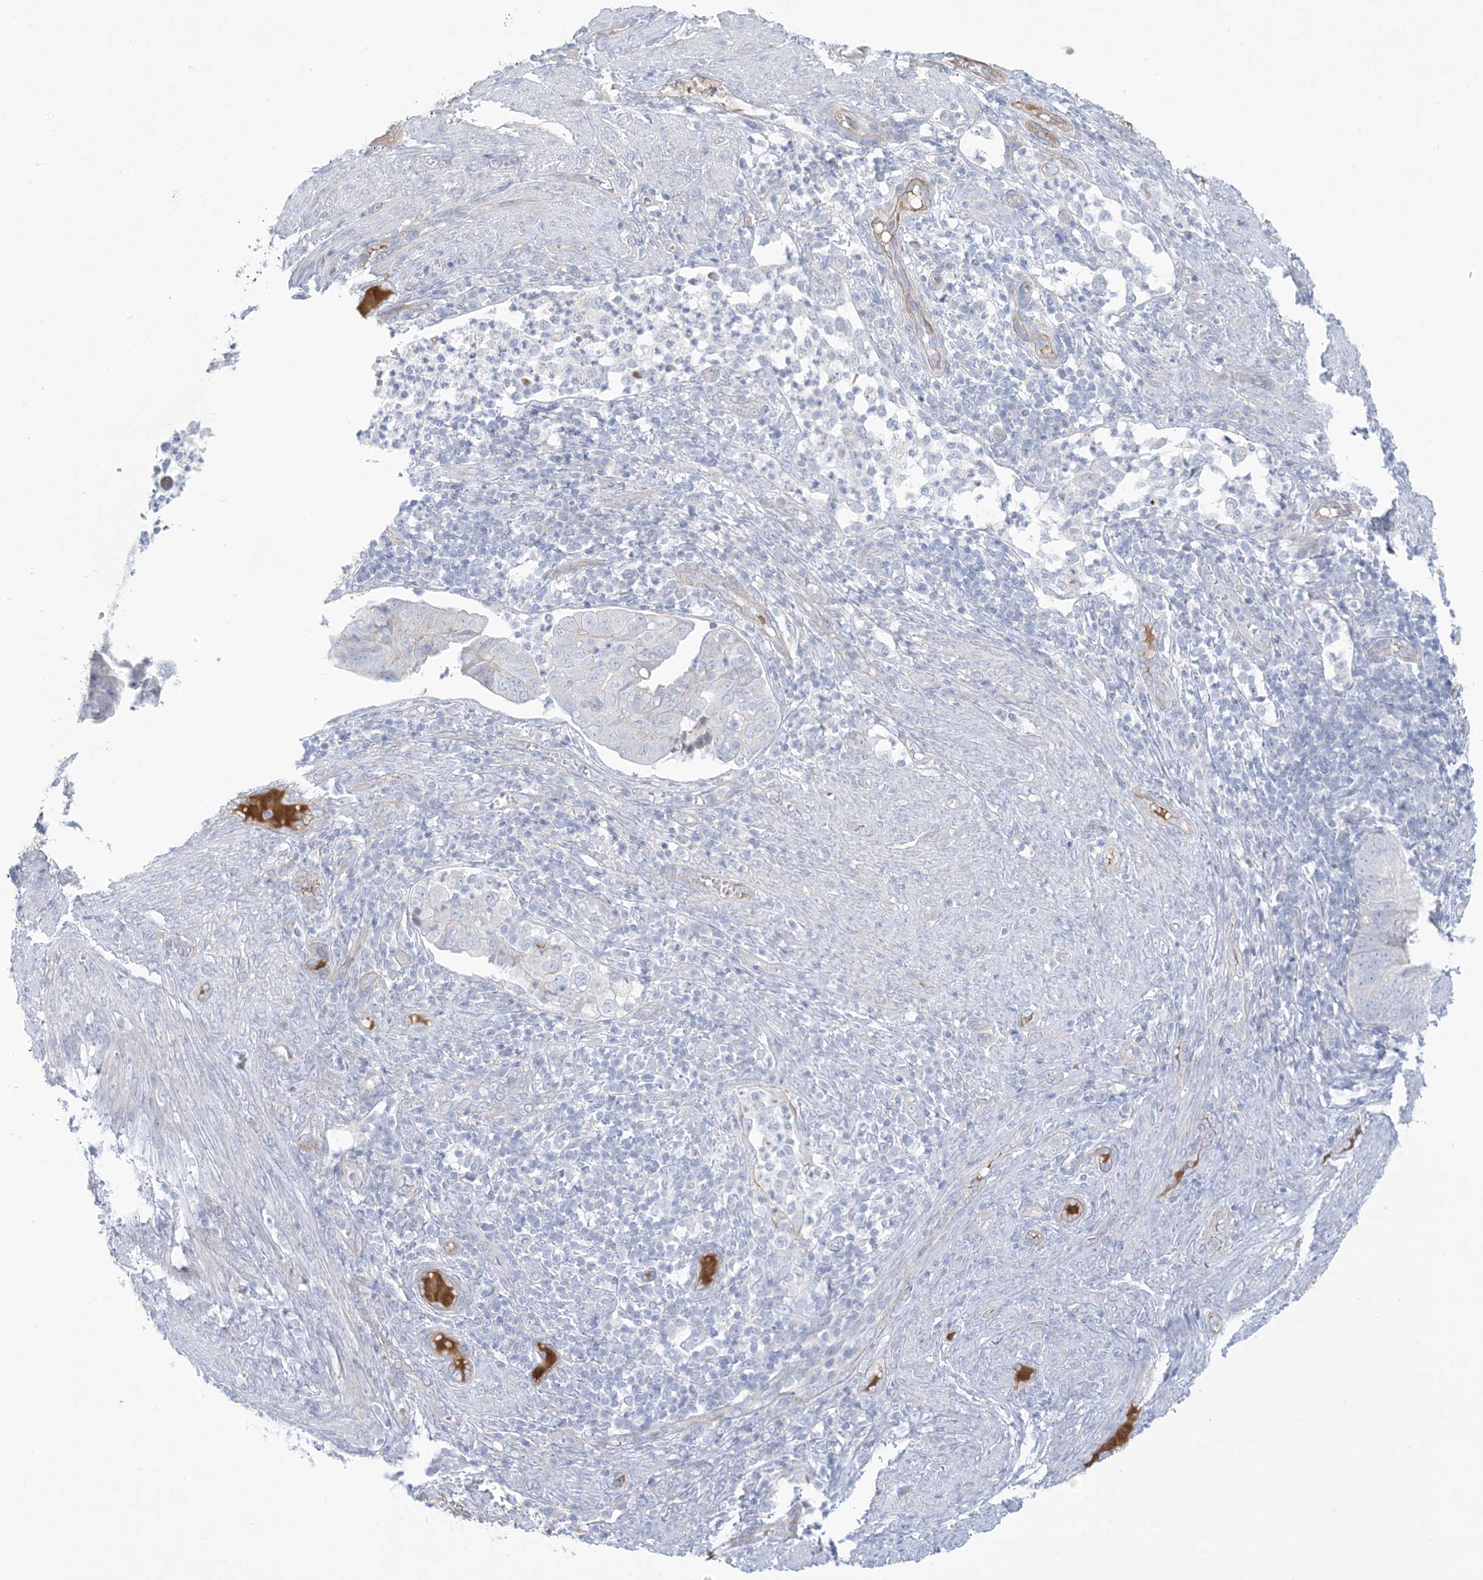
{"staining": {"intensity": "negative", "quantity": "none", "location": "none"}, "tissue": "endometrial cancer", "cell_type": "Tumor cells", "image_type": "cancer", "snomed": [{"axis": "morphology", "description": "Adenocarcinoma, NOS"}, {"axis": "topography", "description": "Endometrium"}], "caption": "Immunohistochemical staining of human adenocarcinoma (endometrial) exhibits no significant positivity in tumor cells.", "gene": "ATP11C", "patient": {"sex": "female", "age": 51}}